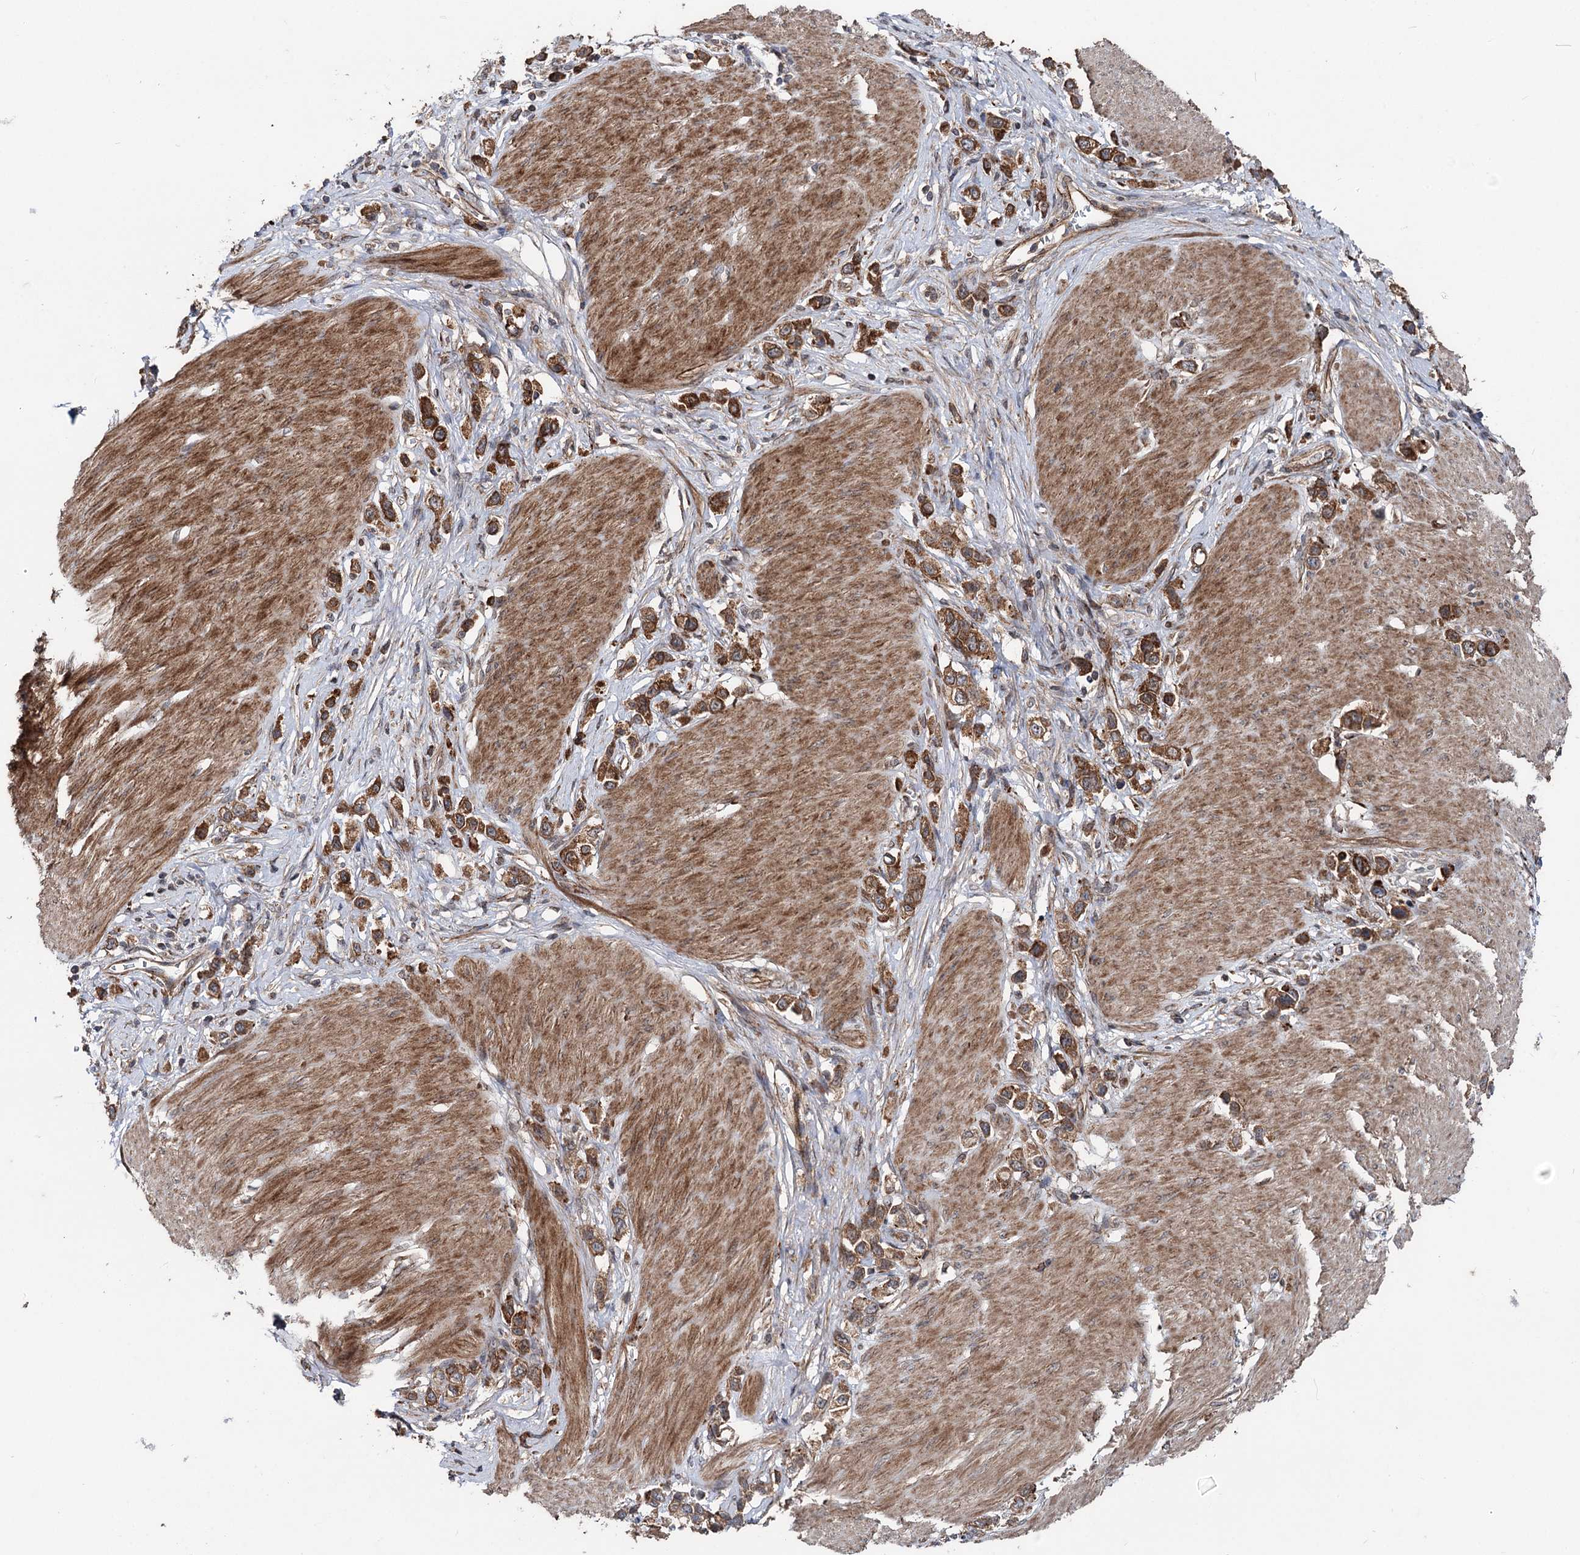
{"staining": {"intensity": "strong", "quantity": ">75%", "location": "cytoplasmic/membranous"}, "tissue": "stomach cancer", "cell_type": "Tumor cells", "image_type": "cancer", "snomed": [{"axis": "morphology", "description": "Normal tissue, NOS"}, {"axis": "morphology", "description": "Adenocarcinoma, NOS"}, {"axis": "topography", "description": "Stomach, upper"}, {"axis": "topography", "description": "Stomach"}], "caption": "About >75% of tumor cells in human stomach cancer demonstrate strong cytoplasmic/membranous protein staining as visualized by brown immunohistochemical staining.", "gene": "ITFG2", "patient": {"sex": "female", "age": 65}}